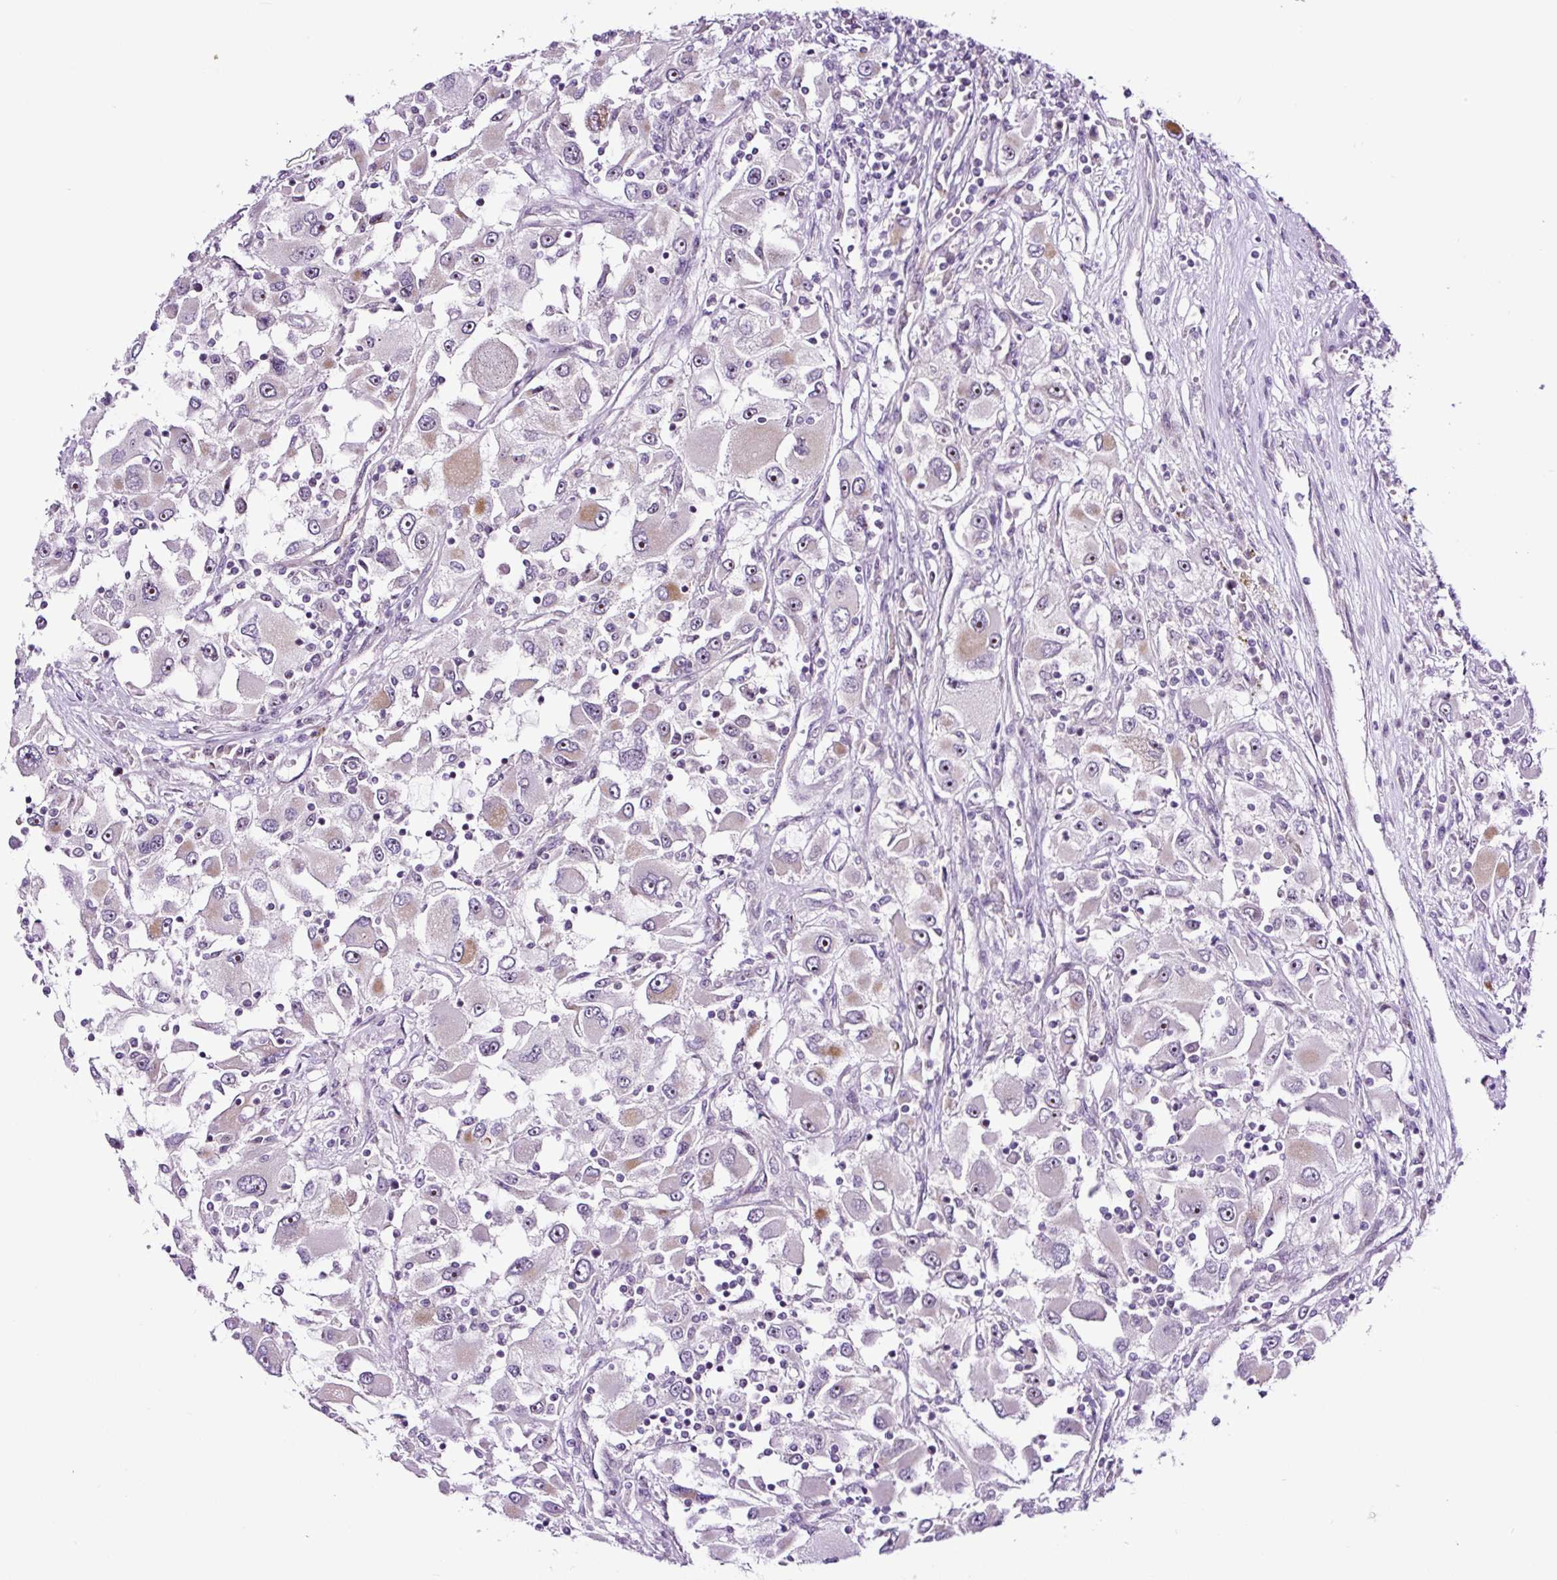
{"staining": {"intensity": "weak", "quantity": "<25%", "location": "cytoplasmic/membranous"}, "tissue": "renal cancer", "cell_type": "Tumor cells", "image_type": "cancer", "snomed": [{"axis": "morphology", "description": "Adenocarcinoma, NOS"}, {"axis": "topography", "description": "Kidney"}], "caption": "This is a histopathology image of IHC staining of adenocarcinoma (renal), which shows no positivity in tumor cells.", "gene": "NOM1", "patient": {"sex": "female", "age": 52}}